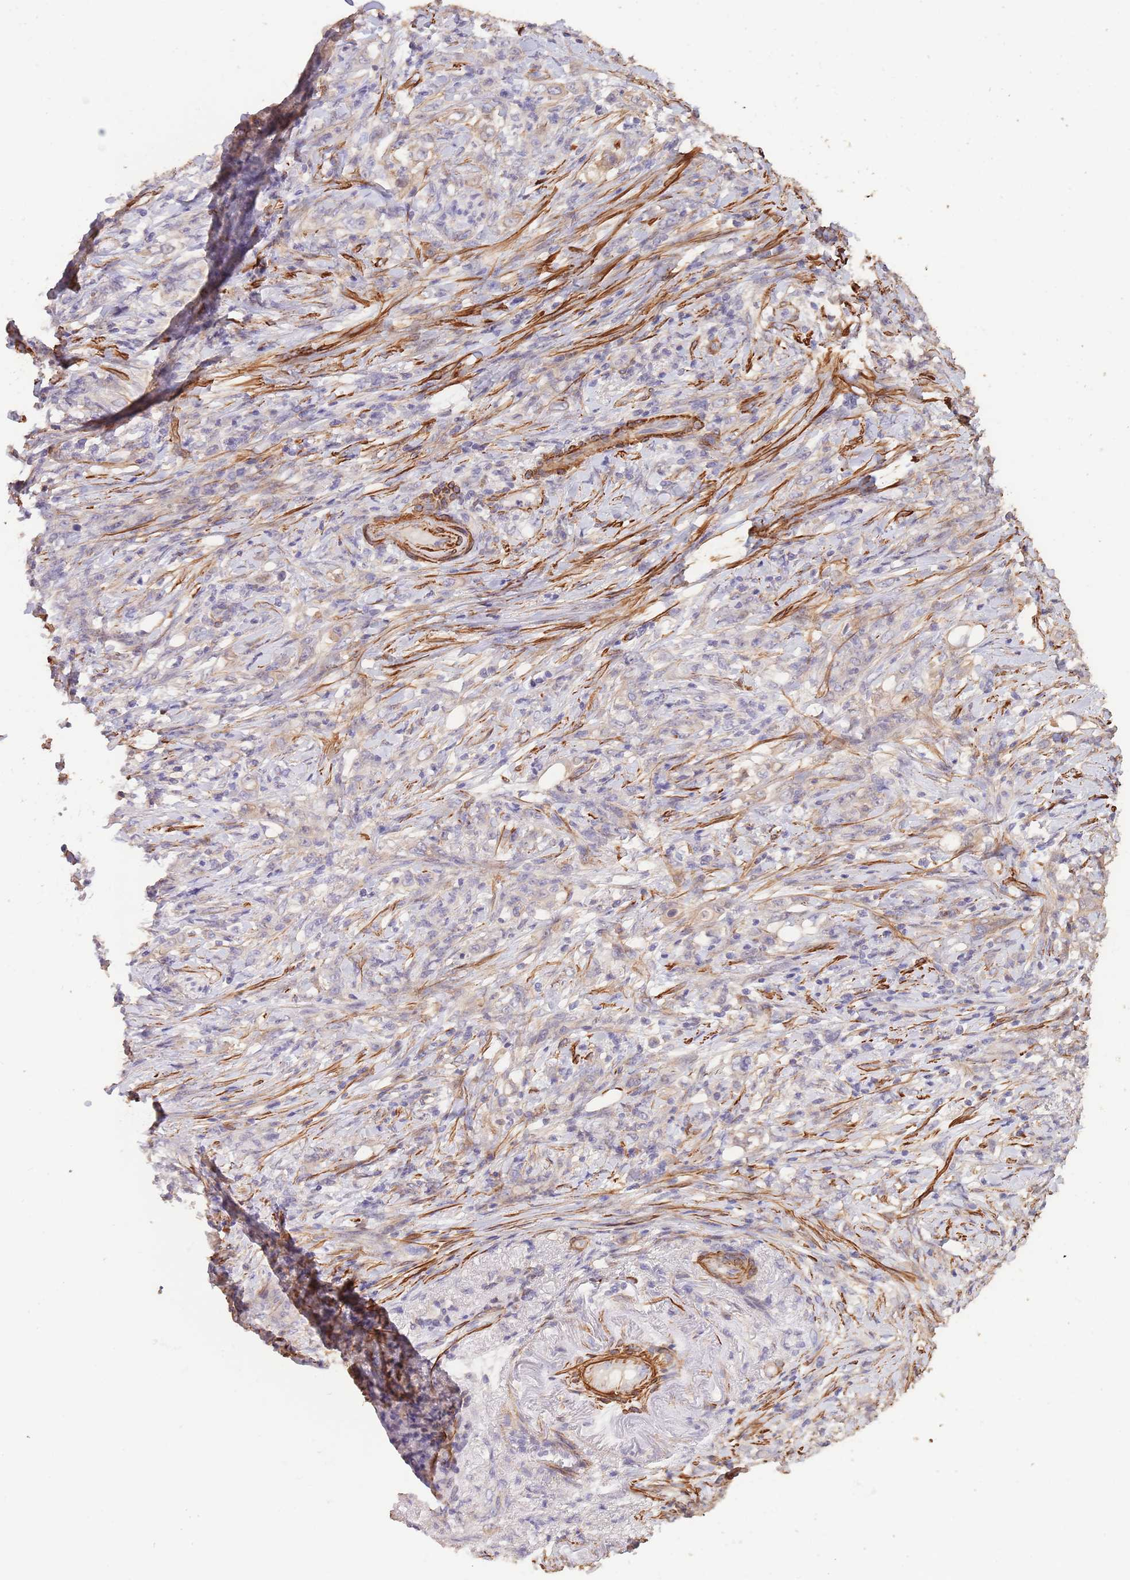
{"staining": {"intensity": "negative", "quantity": "none", "location": "none"}, "tissue": "stomach cancer", "cell_type": "Tumor cells", "image_type": "cancer", "snomed": [{"axis": "morphology", "description": "Adenocarcinoma, NOS"}, {"axis": "topography", "description": "Stomach"}], "caption": "Tumor cells are negative for brown protein staining in stomach cancer.", "gene": "NLRC4", "patient": {"sex": "female", "age": 79}}